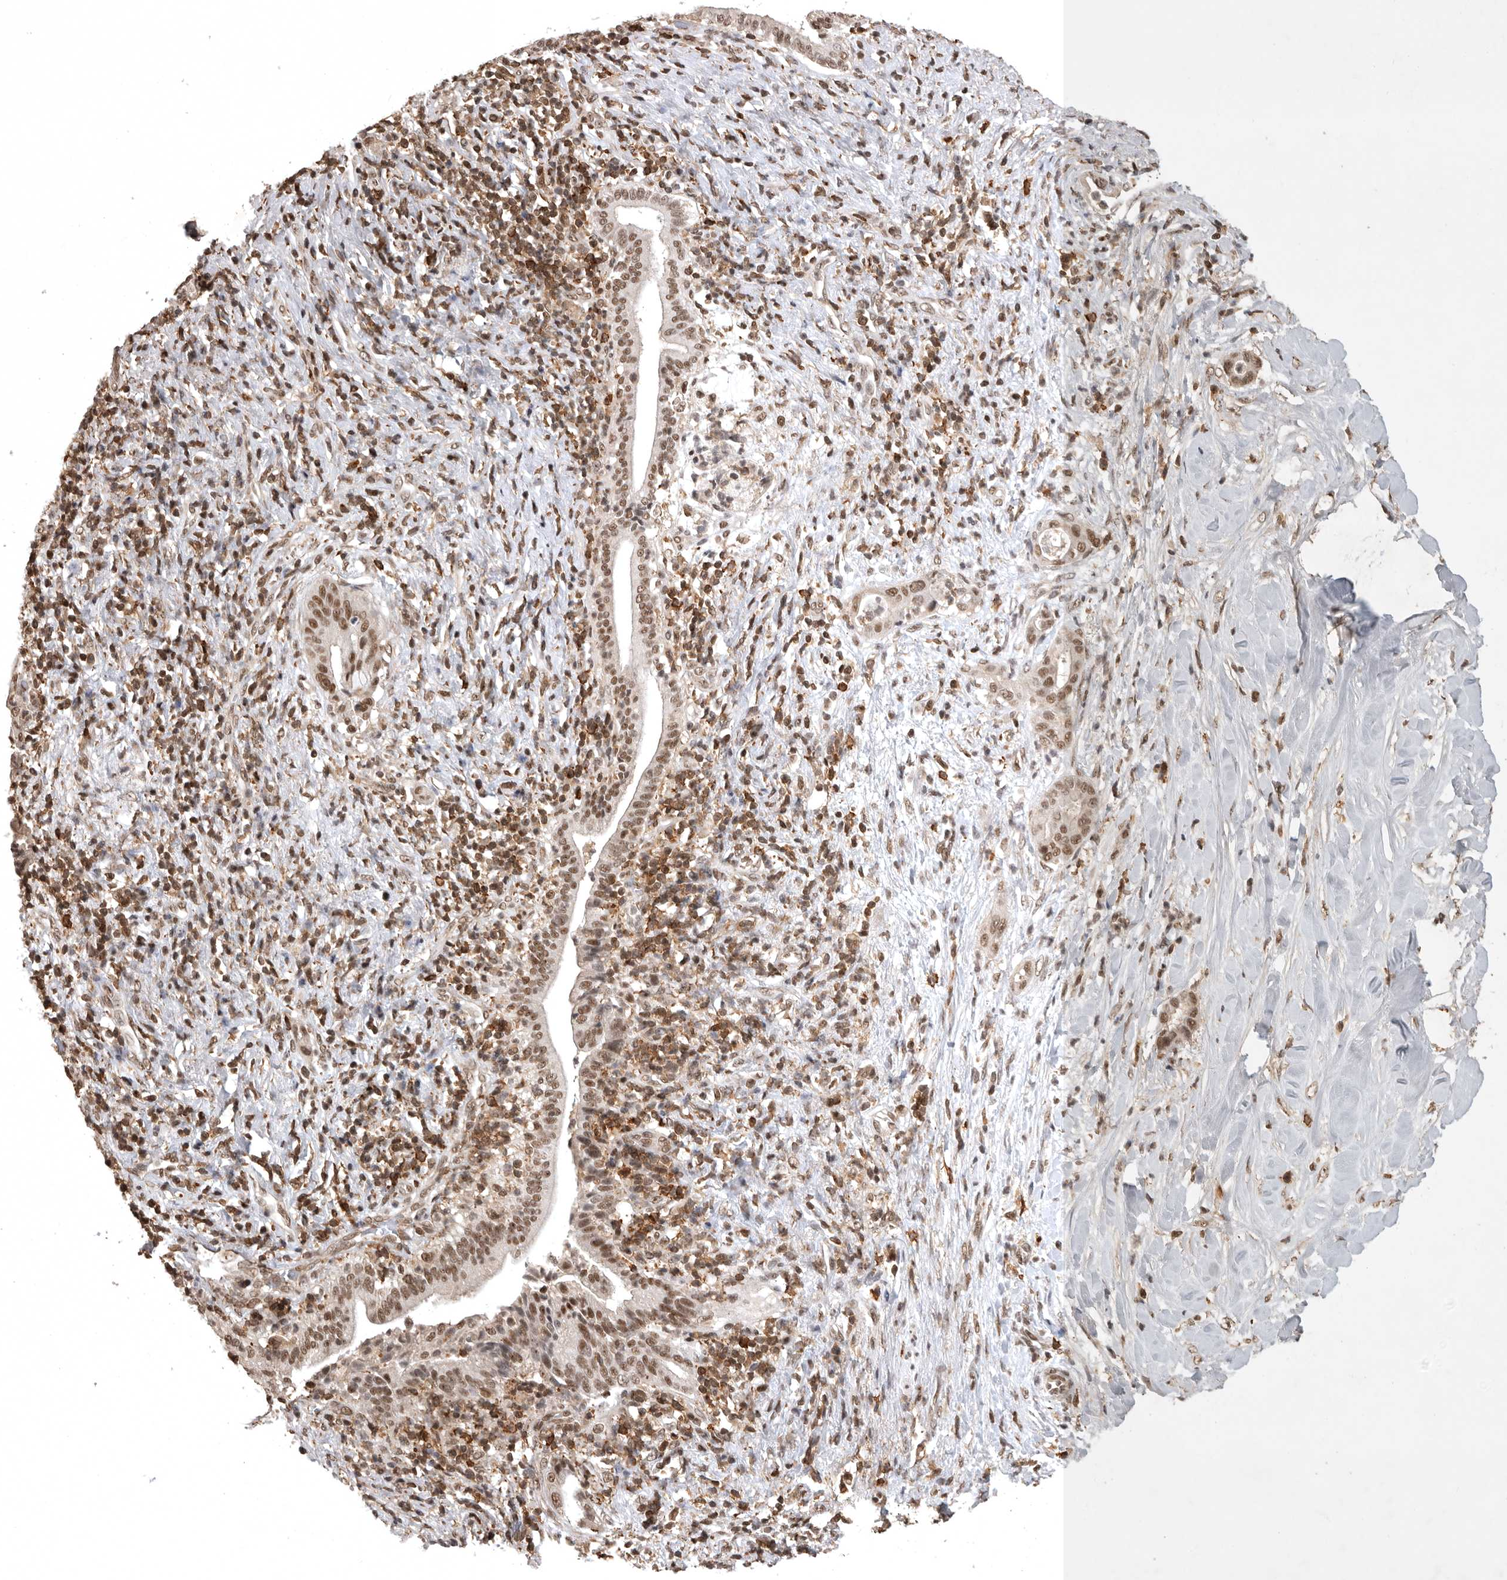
{"staining": {"intensity": "moderate", "quantity": ">75%", "location": "nuclear"}, "tissue": "liver cancer", "cell_type": "Tumor cells", "image_type": "cancer", "snomed": [{"axis": "morphology", "description": "Cholangiocarcinoma"}, {"axis": "topography", "description": "Liver"}], "caption": "Cholangiocarcinoma (liver) stained with DAB immunohistochemistry shows medium levels of moderate nuclear staining in approximately >75% of tumor cells. (DAB (3,3'-diaminobenzidine) IHC with brightfield microscopy, high magnification).", "gene": "CBLL1", "patient": {"sex": "female", "age": 54}}